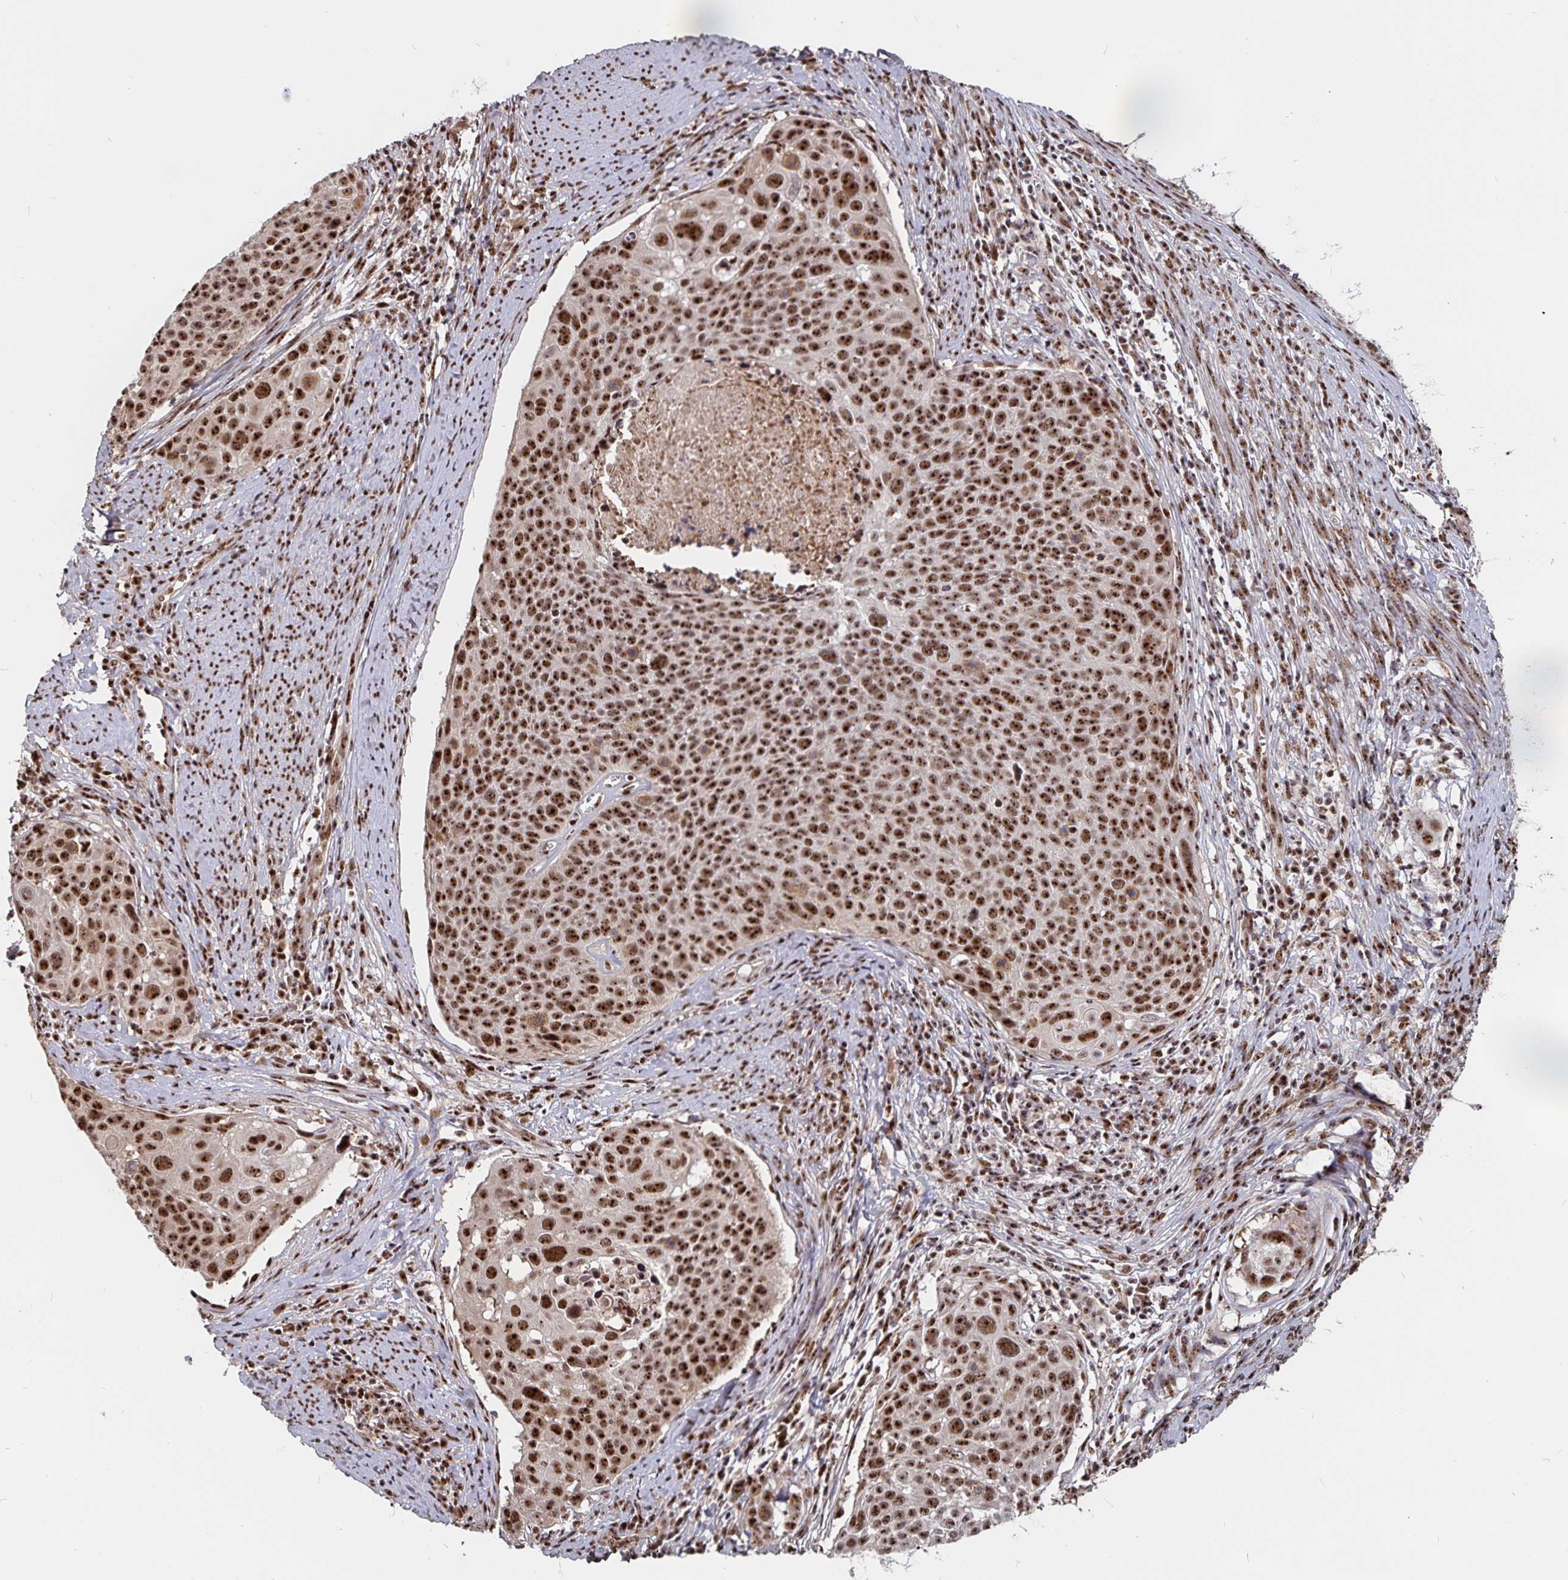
{"staining": {"intensity": "strong", "quantity": ">75%", "location": "nuclear"}, "tissue": "cervical cancer", "cell_type": "Tumor cells", "image_type": "cancer", "snomed": [{"axis": "morphology", "description": "Squamous cell carcinoma, NOS"}, {"axis": "topography", "description": "Cervix"}], "caption": "Cervical squamous cell carcinoma was stained to show a protein in brown. There is high levels of strong nuclear expression in approximately >75% of tumor cells.", "gene": "LAS1L", "patient": {"sex": "female", "age": 39}}